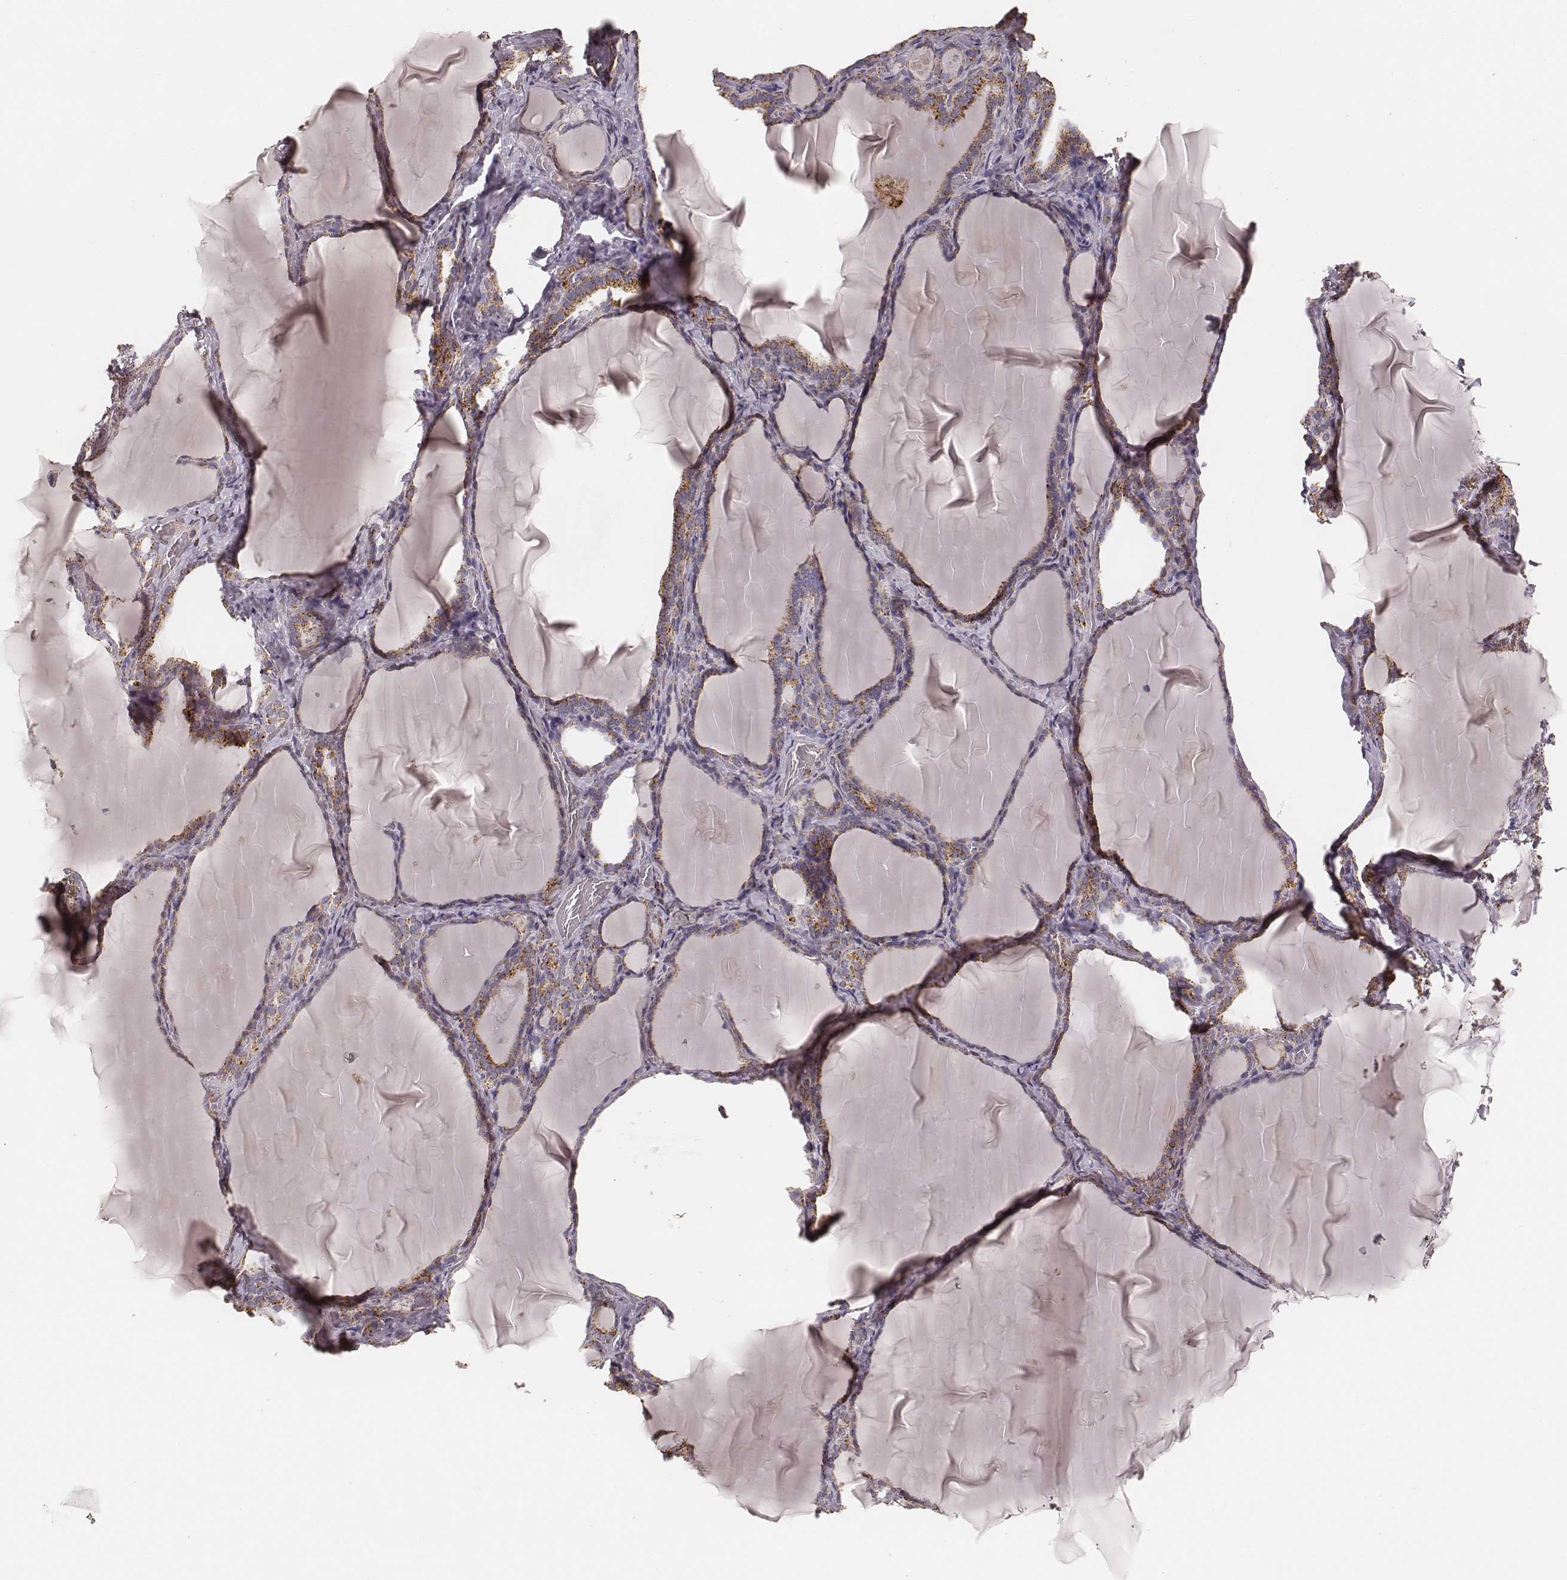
{"staining": {"intensity": "strong", "quantity": ">75%", "location": "cytoplasmic/membranous"}, "tissue": "thyroid gland", "cell_type": "Glandular cells", "image_type": "normal", "snomed": [{"axis": "morphology", "description": "Normal tissue, NOS"}, {"axis": "morphology", "description": "Hyperplasia, NOS"}, {"axis": "topography", "description": "Thyroid gland"}], "caption": "A high amount of strong cytoplasmic/membranous staining is present in approximately >75% of glandular cells in normal thyroid gland.", "gene": "CS", "patient": {"sex": "female", "age": 27}}